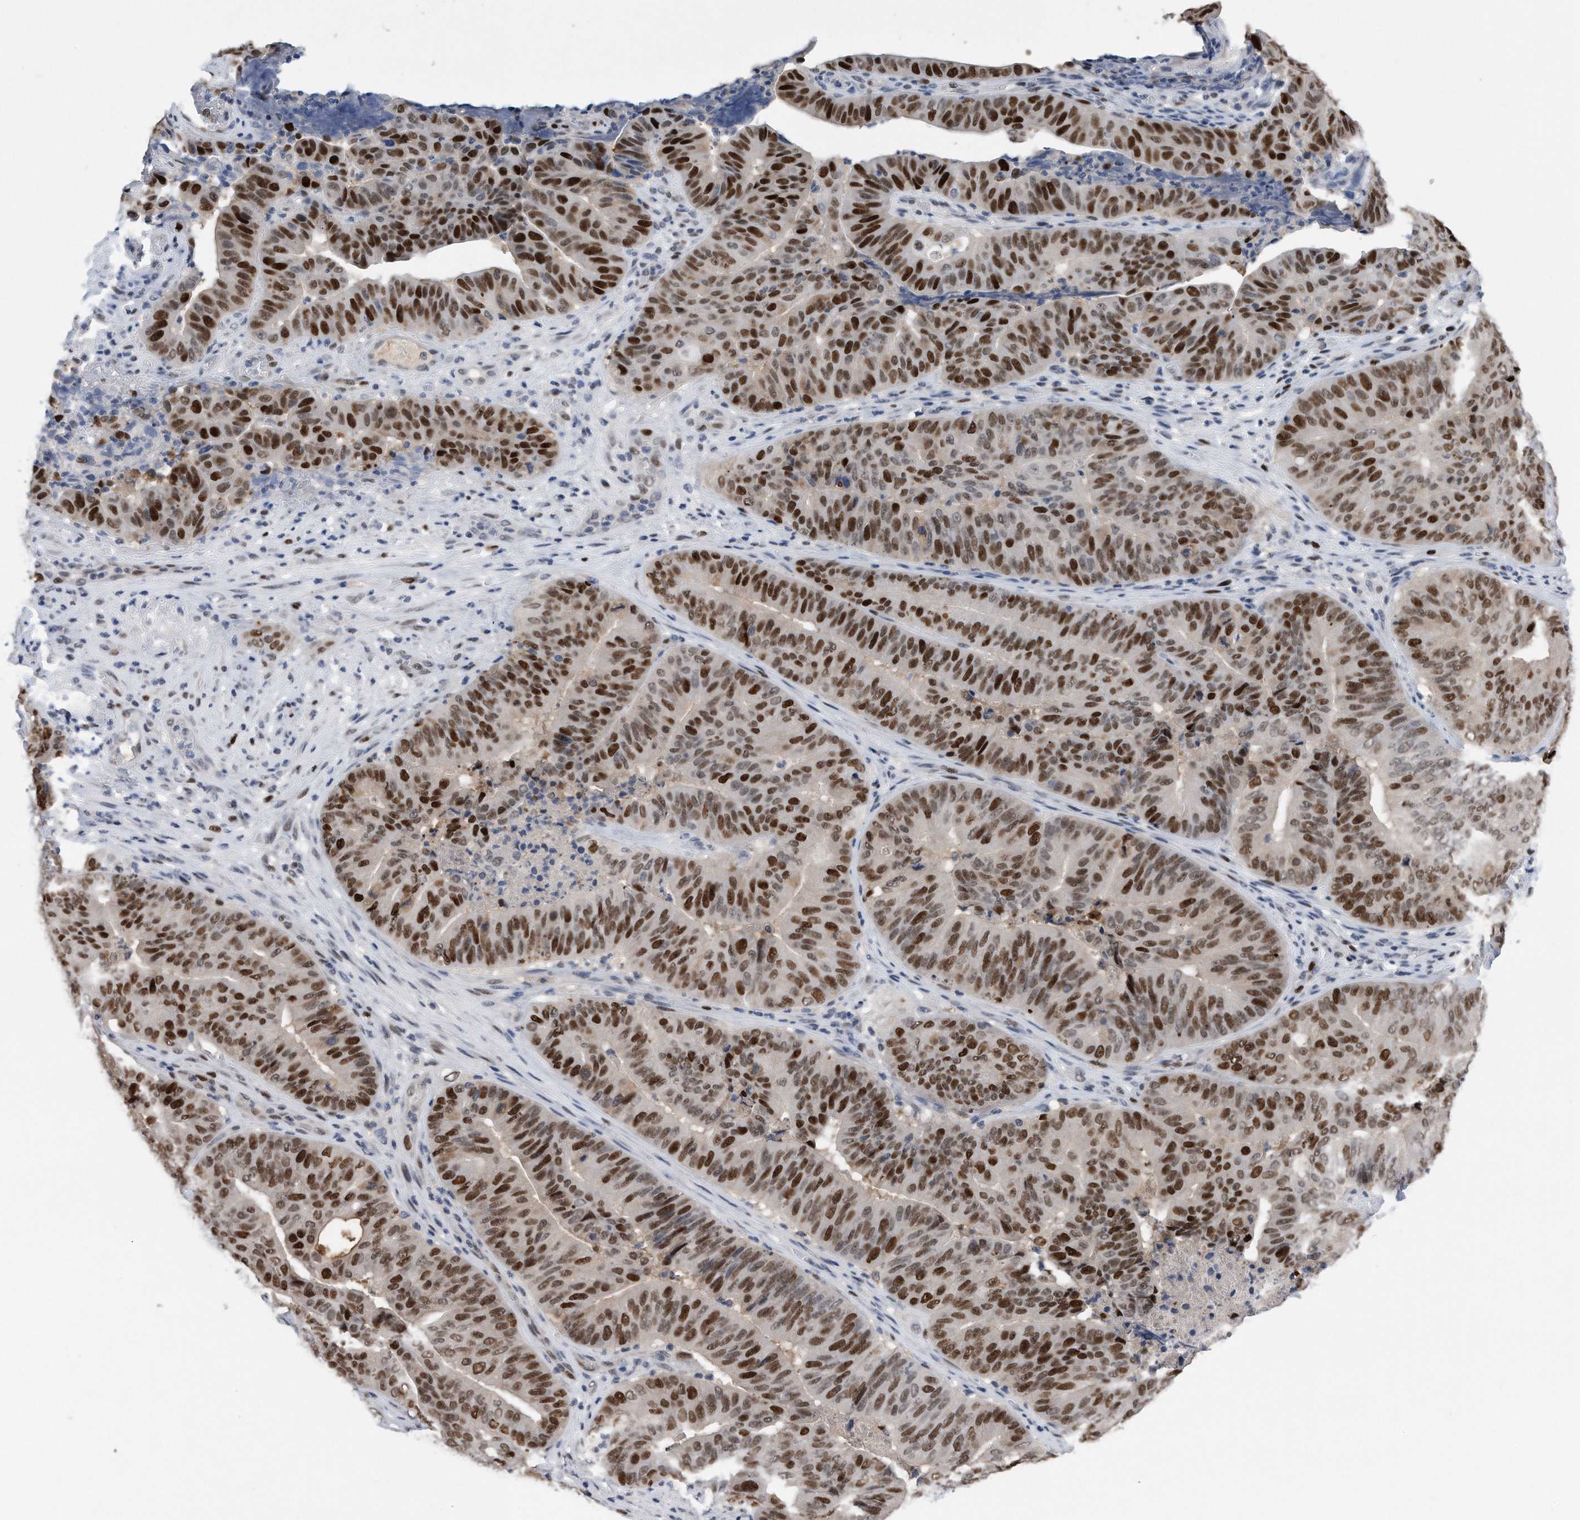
{"staining": {"intensity": "strong", "quantity": ">75%", "location": "nuclear"}, "tissue": "pancreatic cancer", "cell_type": "Tumor cells", "image_type": "cancer", "snomed": [{"axis": "morphology", "description": "Adenocarcinoma, NOS"}, {"axis": "topography", "description": "Pancreas"}], "caption": "Brown immunohistochemical staining in human adenocarcinoma (pancreatic) shows strong nuclear staining in about >75% of tumor cells. The protein of interest is shown in brown color, while the nuclei are stained blue.", "gene": "PCNA", "patient": {"sex": "female", "age": 77}}